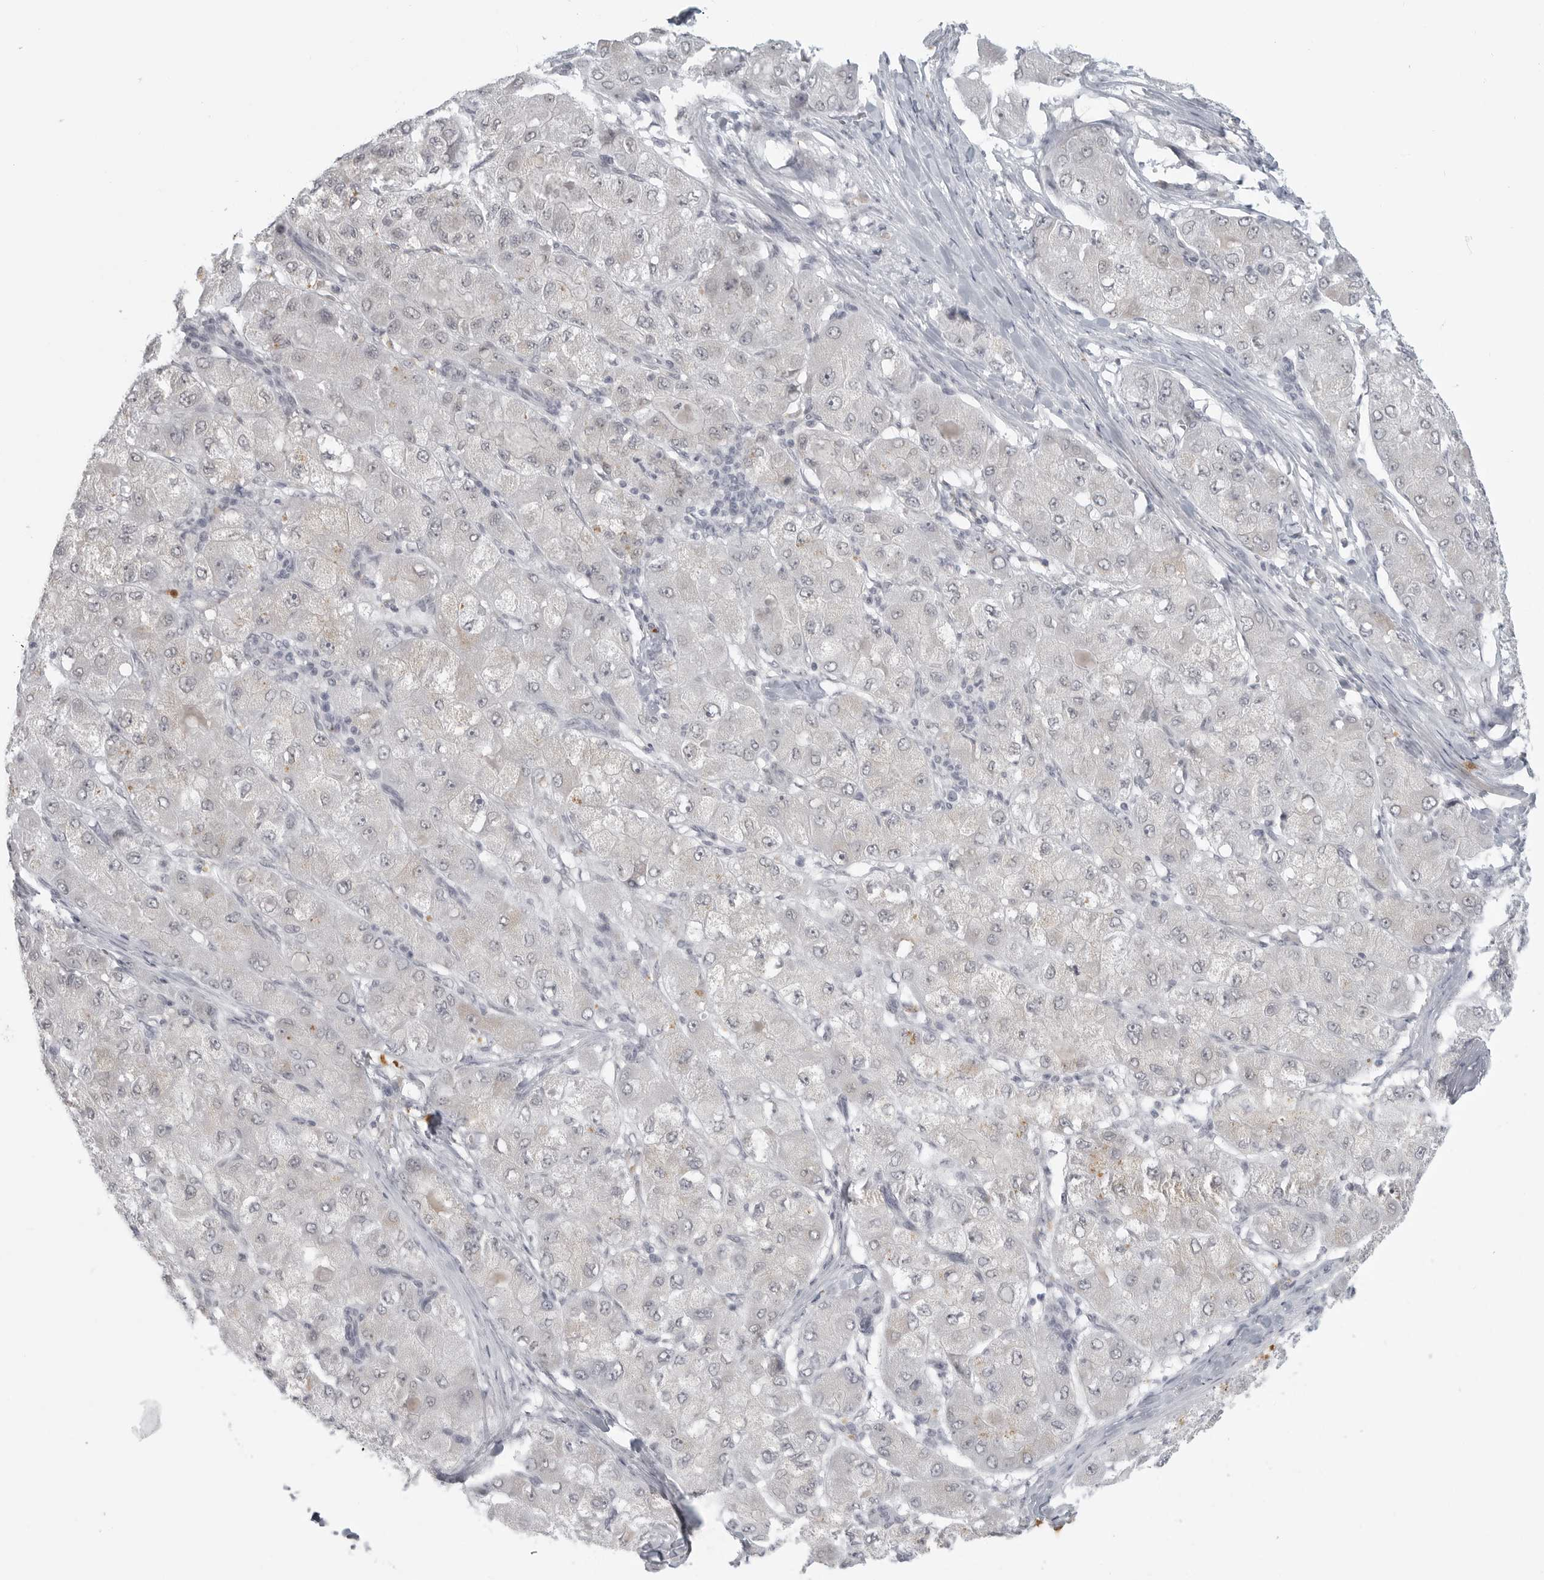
{"staining": {"intensity": "negative", "quantity": "none", "location": "none"}, "tissue": "liver cancer", "cell_type": "Tumor cells", "image_type": "cancer", "snomed": [{"axis": "morphology", "description": "Carcinoma, Hepatocellular, NOS"}, {"axis": "topography", "description": "Liver"}], "caption": "Liver cancer stained for a protein using IHC exhibits no staining tumor cells.", "gene": "TCTN3", "patient": {"sex": "male", "age": 80}}